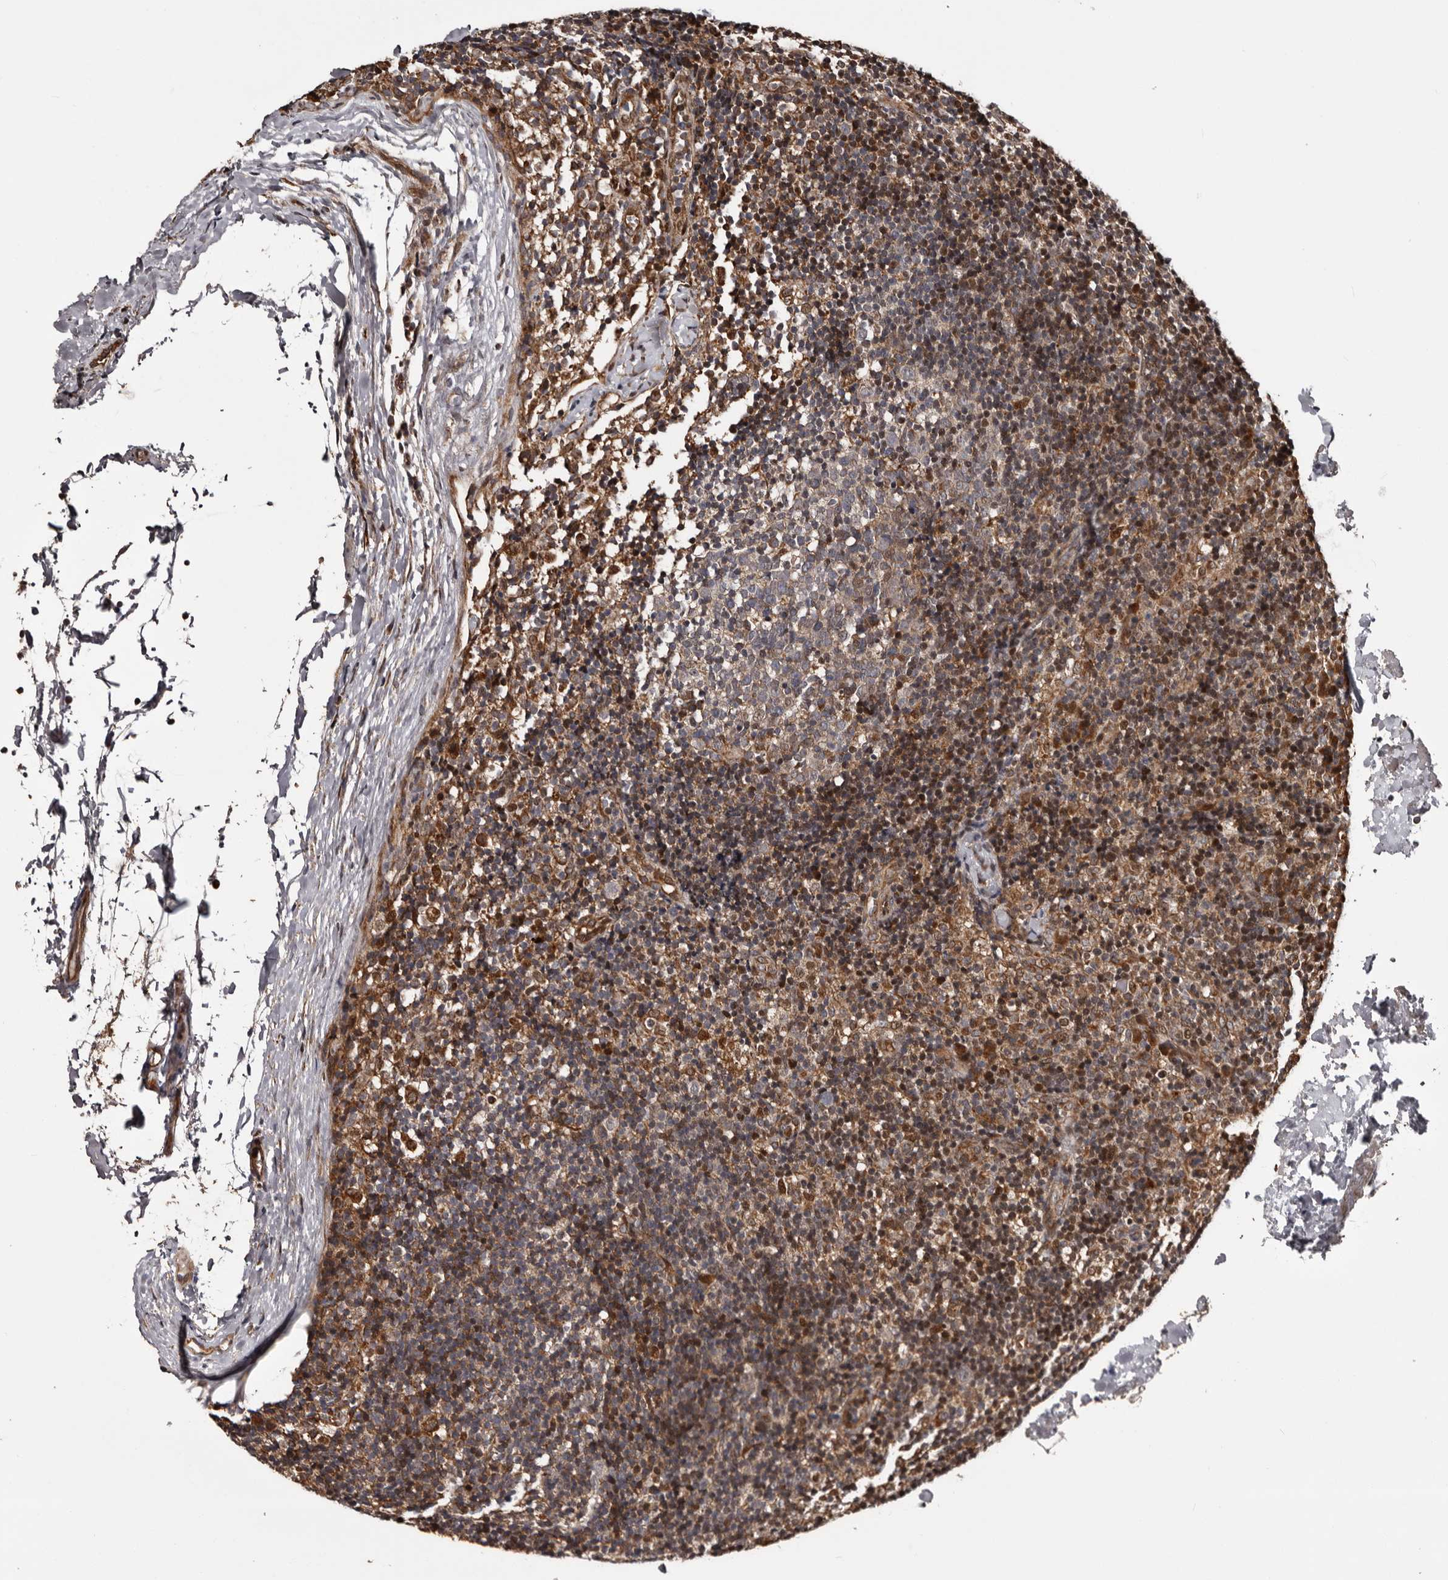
{"staining": {"intensity": "moderate", "quantity": "<25%", "location": "cytoplasmic/membranous,nuclear"}, "tissue": "lymph node", "cell_type": "Germinal center cells", "image_type": "normal", "snomed": [{"axis": "morphology", "description": "Normal tissue, NOS"}, {"axis": "morphology", "description": "Inflammation, NOS"}, {"axis": "topography", "description": "Lymph node"}], "caption": "Brown immunohistochemical staining in benign human lymph node shows moderate cytoplasmic/membranous,nuclear positivity in approximately <25% of germinal center cells. The protein is stained brown, and the nuclei are stained in blue (DAB IHC with brightfield microscopy, high magnification).", "gene": "SERTAD4", "patient": {"sex": "male", "age": 55}}